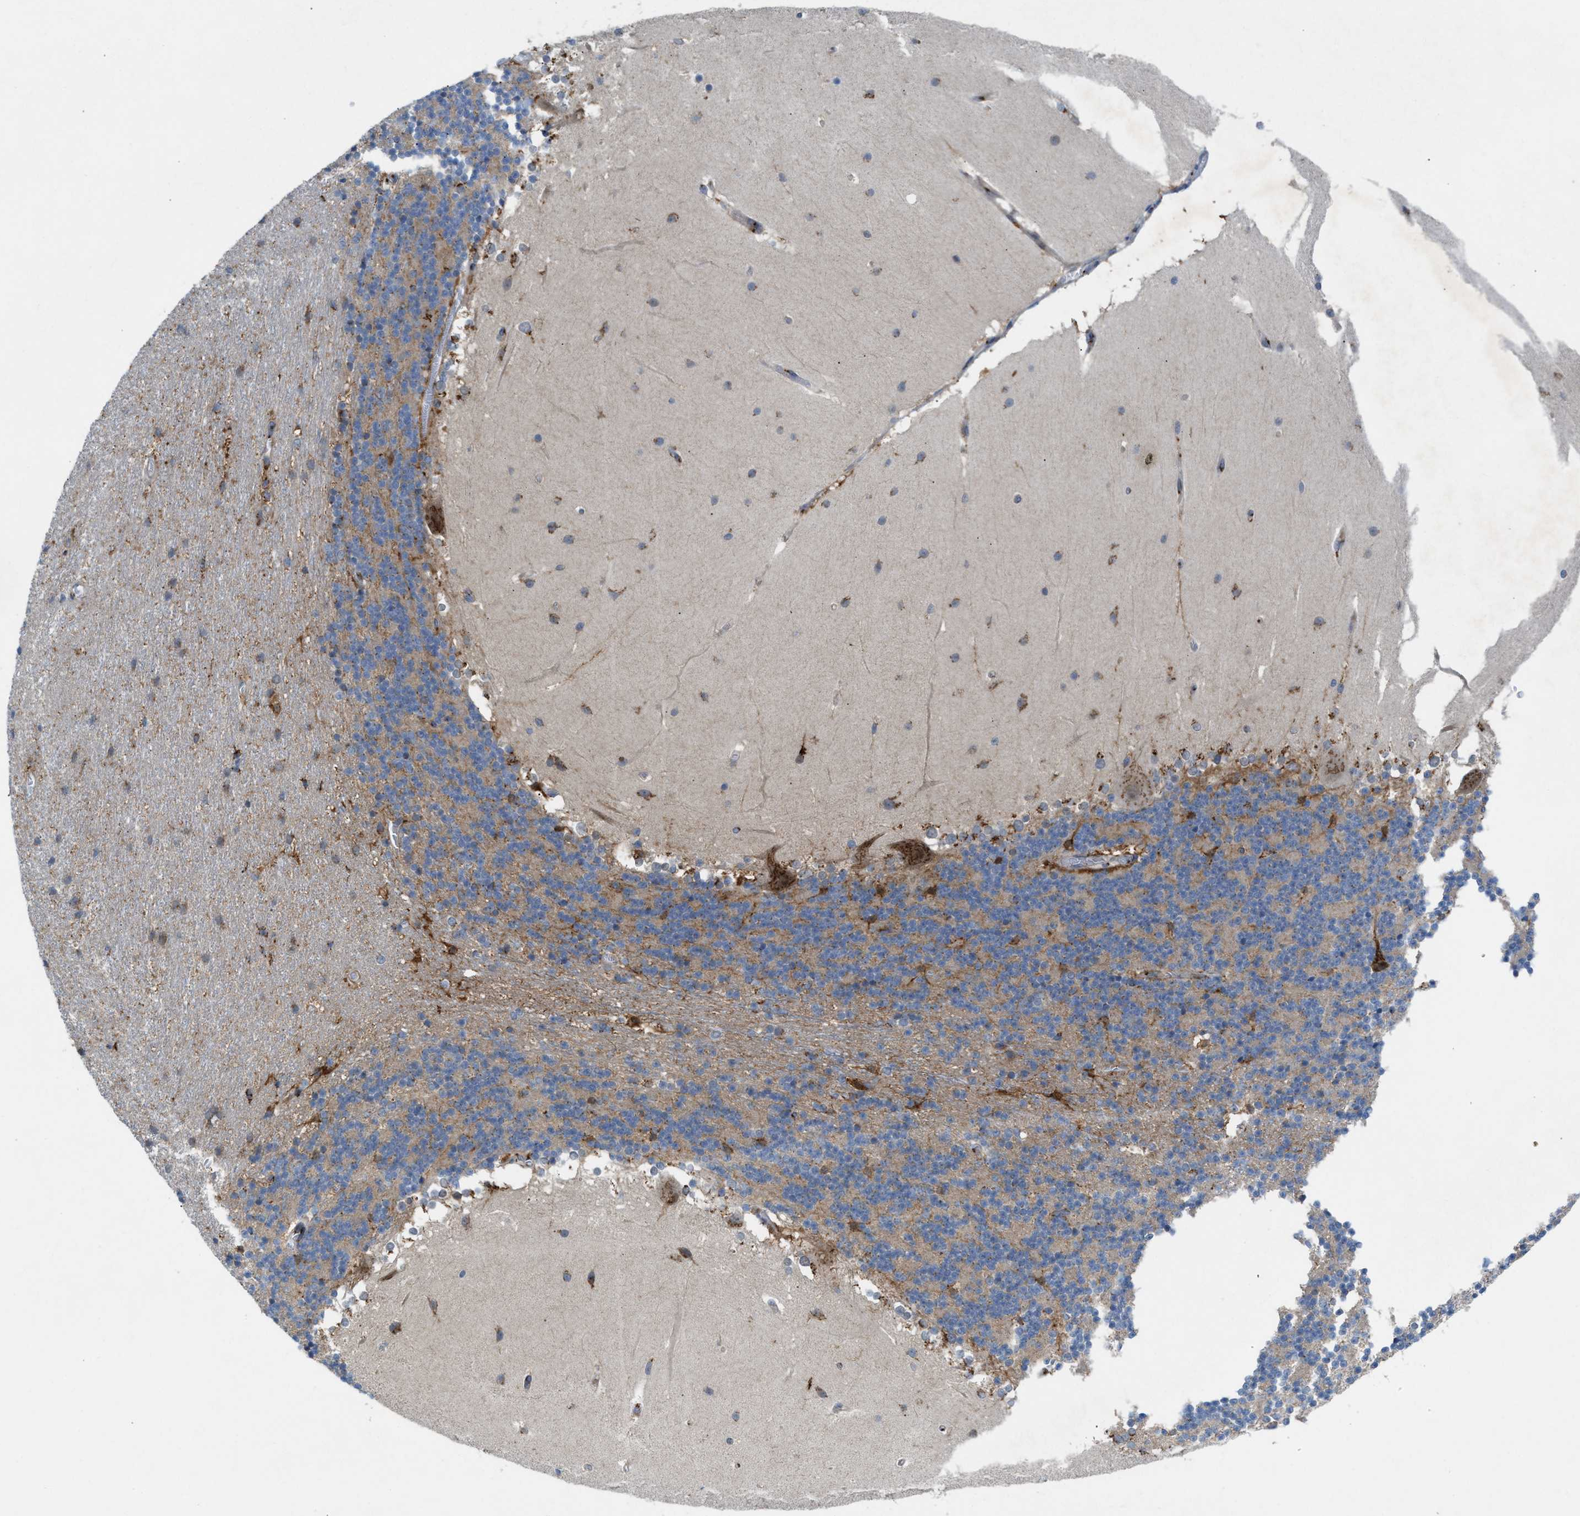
{"staining": {"intensity": "moderate", "quantity": "<25%", "location": "cytoplasmic/membranous"}, "tissue": "cerebellum", "cell_type": "Cells in granular layer", "image_type": "normal", "snomed": [{"axis": "morphology", "description": "Normal tissue, NOS"}, {"axis": "topography", "description": "Cerebellum"}], "caption": "The immunohistochemical stain shows moderate cytoplasmic/membranous expression in cells in granular layer of benign cerebellum.", "gene": "SLC38A10", "patient": {"sex": "female", "age": 19}}